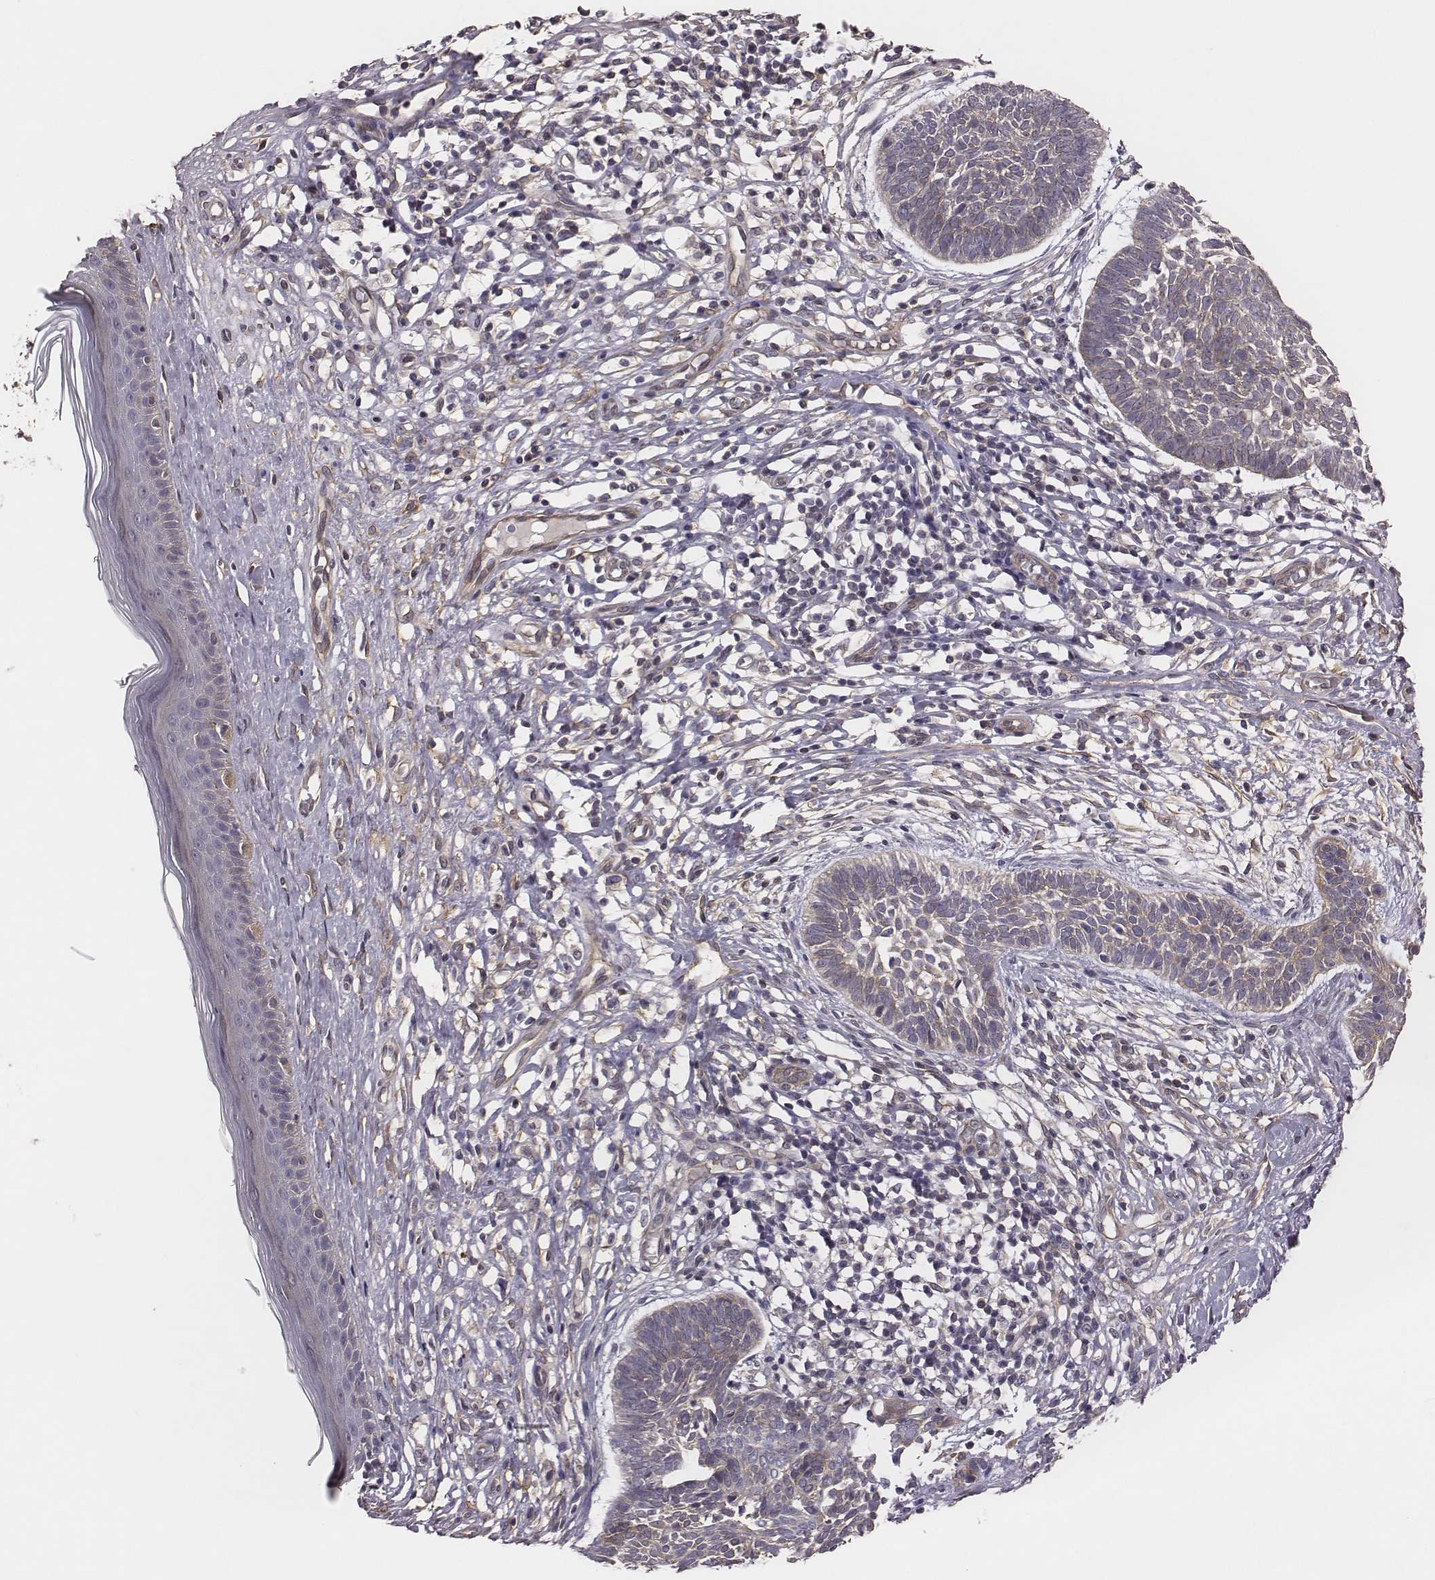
{"staining": {"intensity": "negative", "quantity": "none", "location": "none"}, "tissue": "skin cancer", "cell_type": "Tumor cells", "image_type": "cancer", "snomed": [{"axis": "morphology", "description": "Basal cell carcinoma"}, {"axis": "topography", "description": "Skin"}], "caption": "Immunohistochemistry micrograph of skin basal cell carcinoma stained for a protein (brown), which displays no positivity in tumor cells. Brightfield microscopy of immunohistochemistry stained with DAB (3,3'-diaminobenzidine) (brown) and hematoxylin (blue), captured at high magnification.", "gene": "SCARF1", "patient": {"sex": "male", "age": 85}}